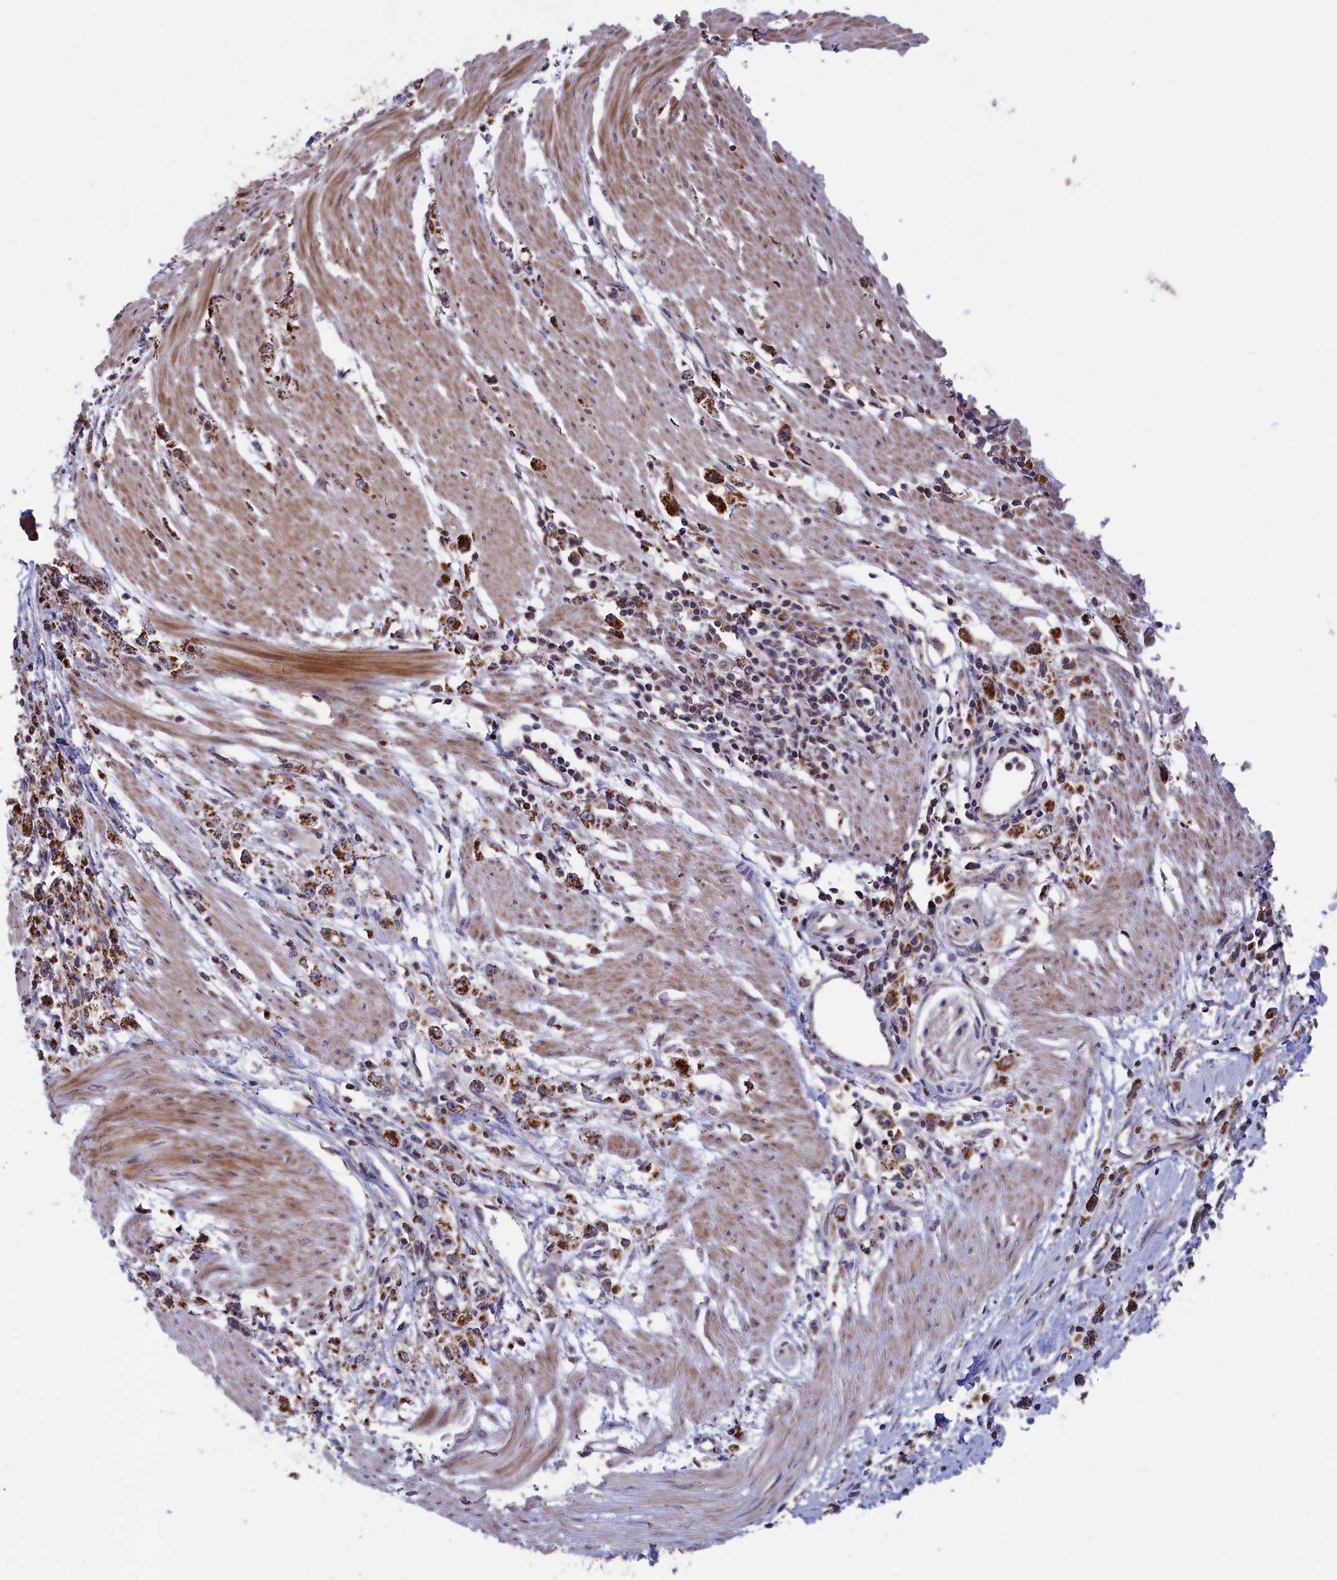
{"staining": {"intensity": "strong", "quantity": ">75%", "location": "cytoplasmic/membranous"}, "tissue": "stomach cancer", "cell_type": "Tumor cells", "image_type": "cancer", "snomed": [{"axis": "morphology", "description": "Adenocarcinoma, NOS"}, {"axis": "topography", "description": "Stomach"}], "caption": "Stomach adenocarcinoma was stained to show a protein in brown. There is high levels of strong cytoplasmic/membranous expression in about >75% of tumor cells.", "gene": "TIMM44", "patient": {"sex": "female", "age": 59}}